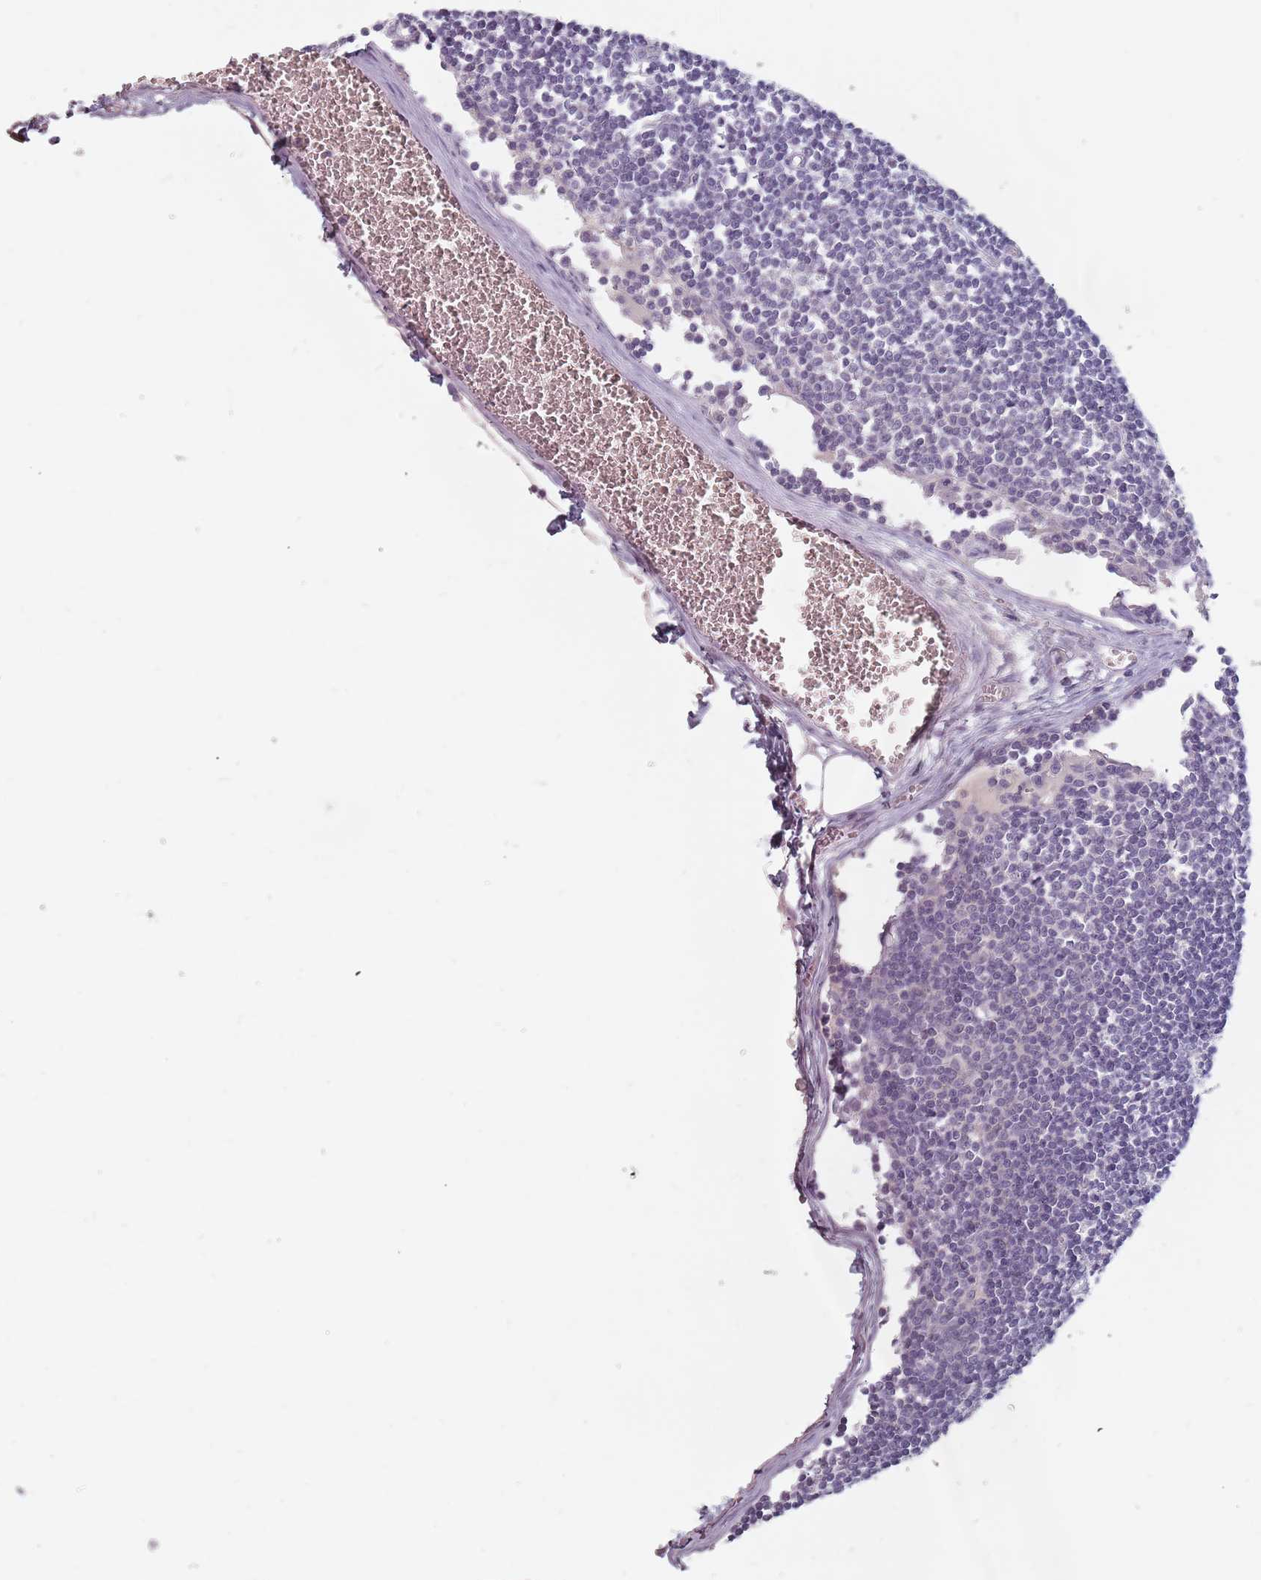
{"staining": {"intensity": "negative", "quantity": "none", "location": "none"}, "tissue": "lymph node", "cell_type": "Germinal center cells", "image_type": "normal", "snomed": [{"axis": "morphology", "description": "Normal tissue, NOS"}, {"axis": "topography", "description": "Lymph node"}], "caption": "Immunohistochemistry (IHC) image of benign lymph node stained for a protein (brown), which exhibits no positivity in germinal center cells.", "gene": "ADAL", "patient": {"sex": "female", "age": 11}}